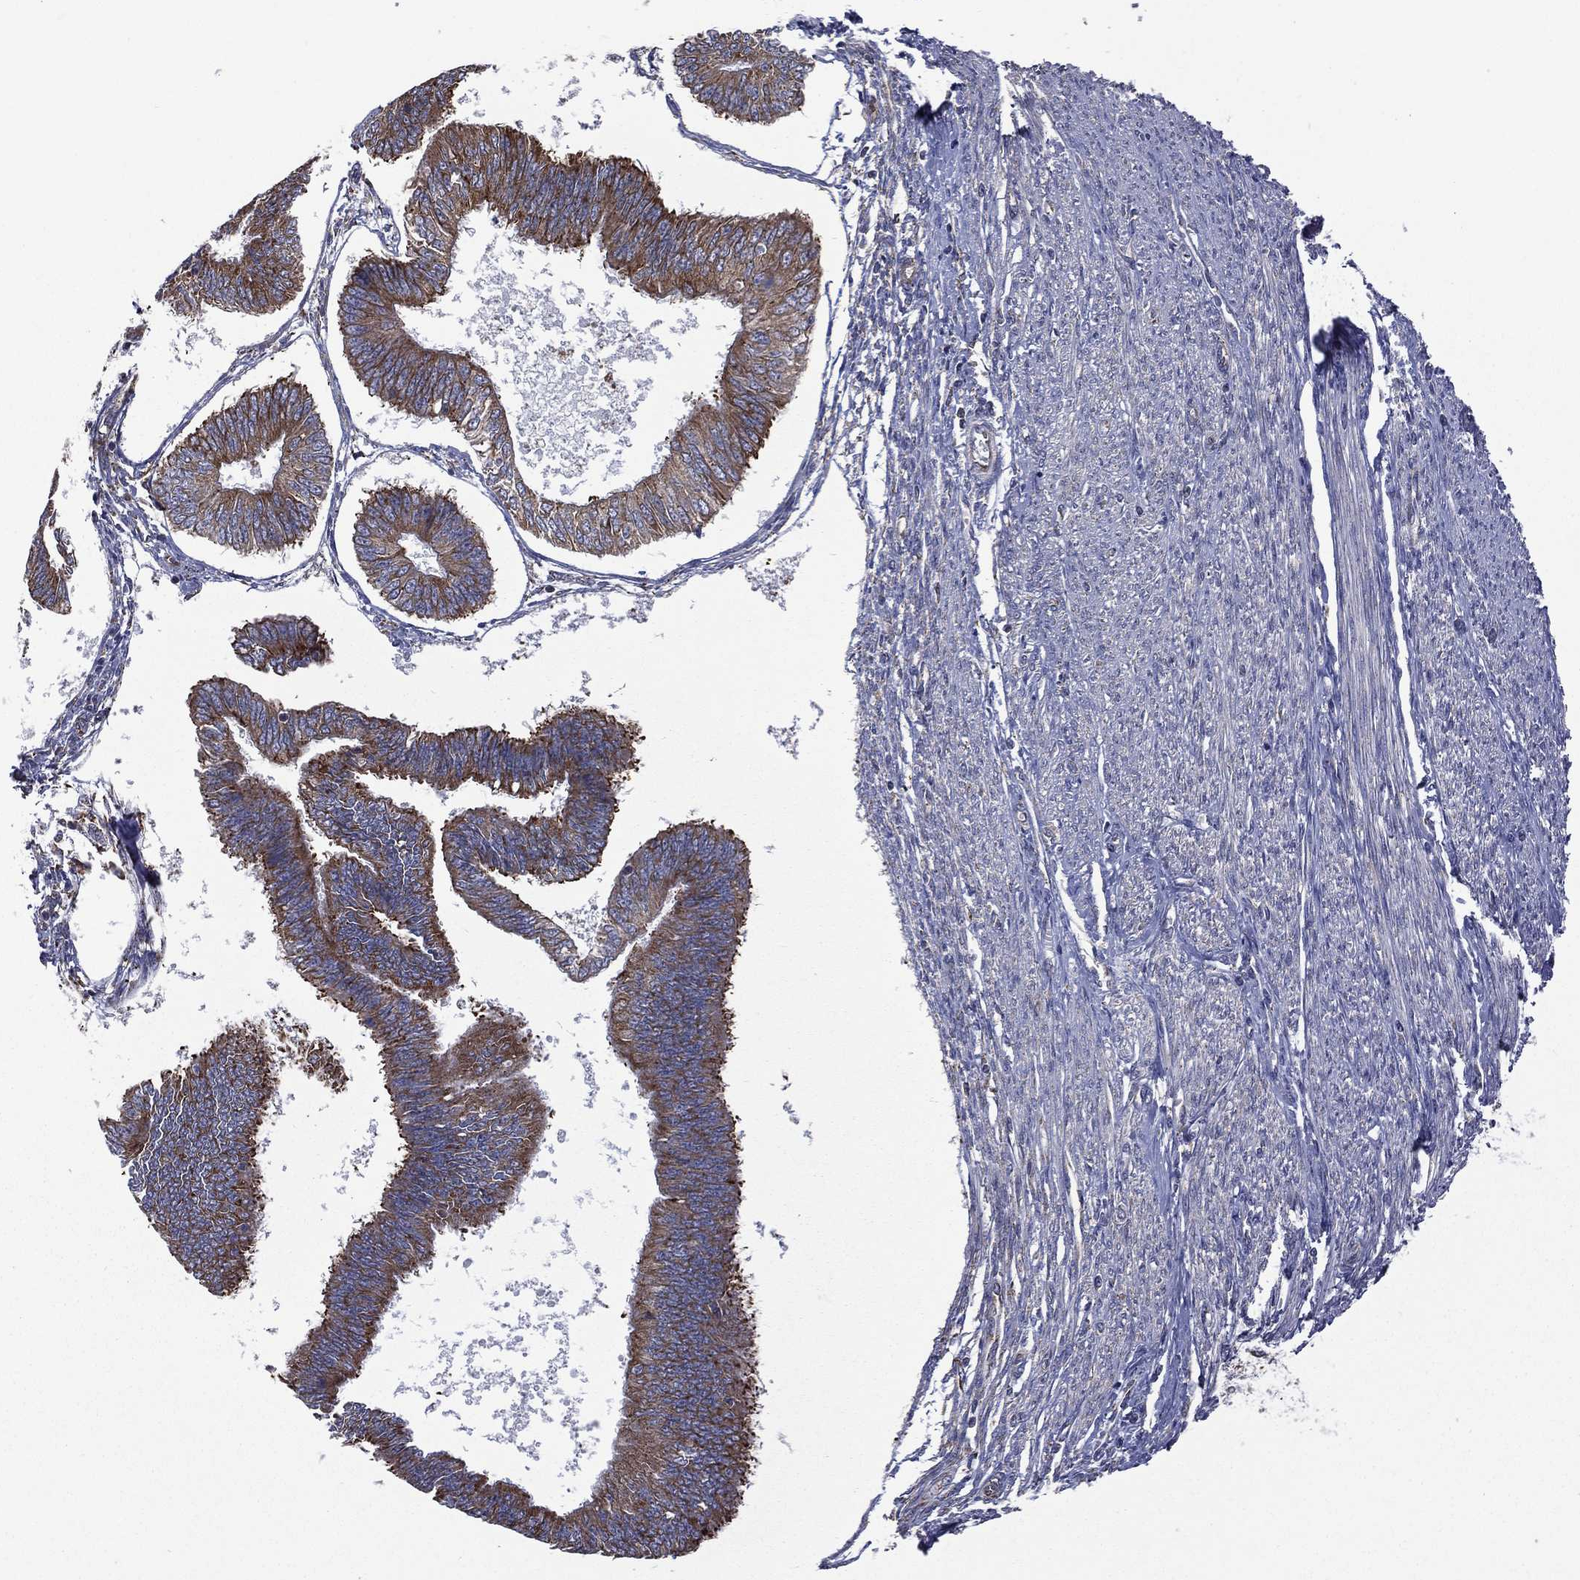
{"staining": {"intensity": "strong", "quantity": "25%-75%", "location": "cytoplasmic/membranous"}, "tissue": "endometrial cancer", "cell_type": "Tumor cells", "image_type": "cancer", "snomed": [{"axis": "morphology", "description": "Adenocarcinoma, NOS"}, {"axis": "topography", "description": "Endometrium"}], "caption": "Endometrial cancer (adenocarcinoma) stained with DAB immunohistochemistry displays high levels of strong cytoplasmic/membranous expression in about 25%-75% of tumor cells.", "gene": "C20orf96", "patient": {"sex": "female", "age": 58}}